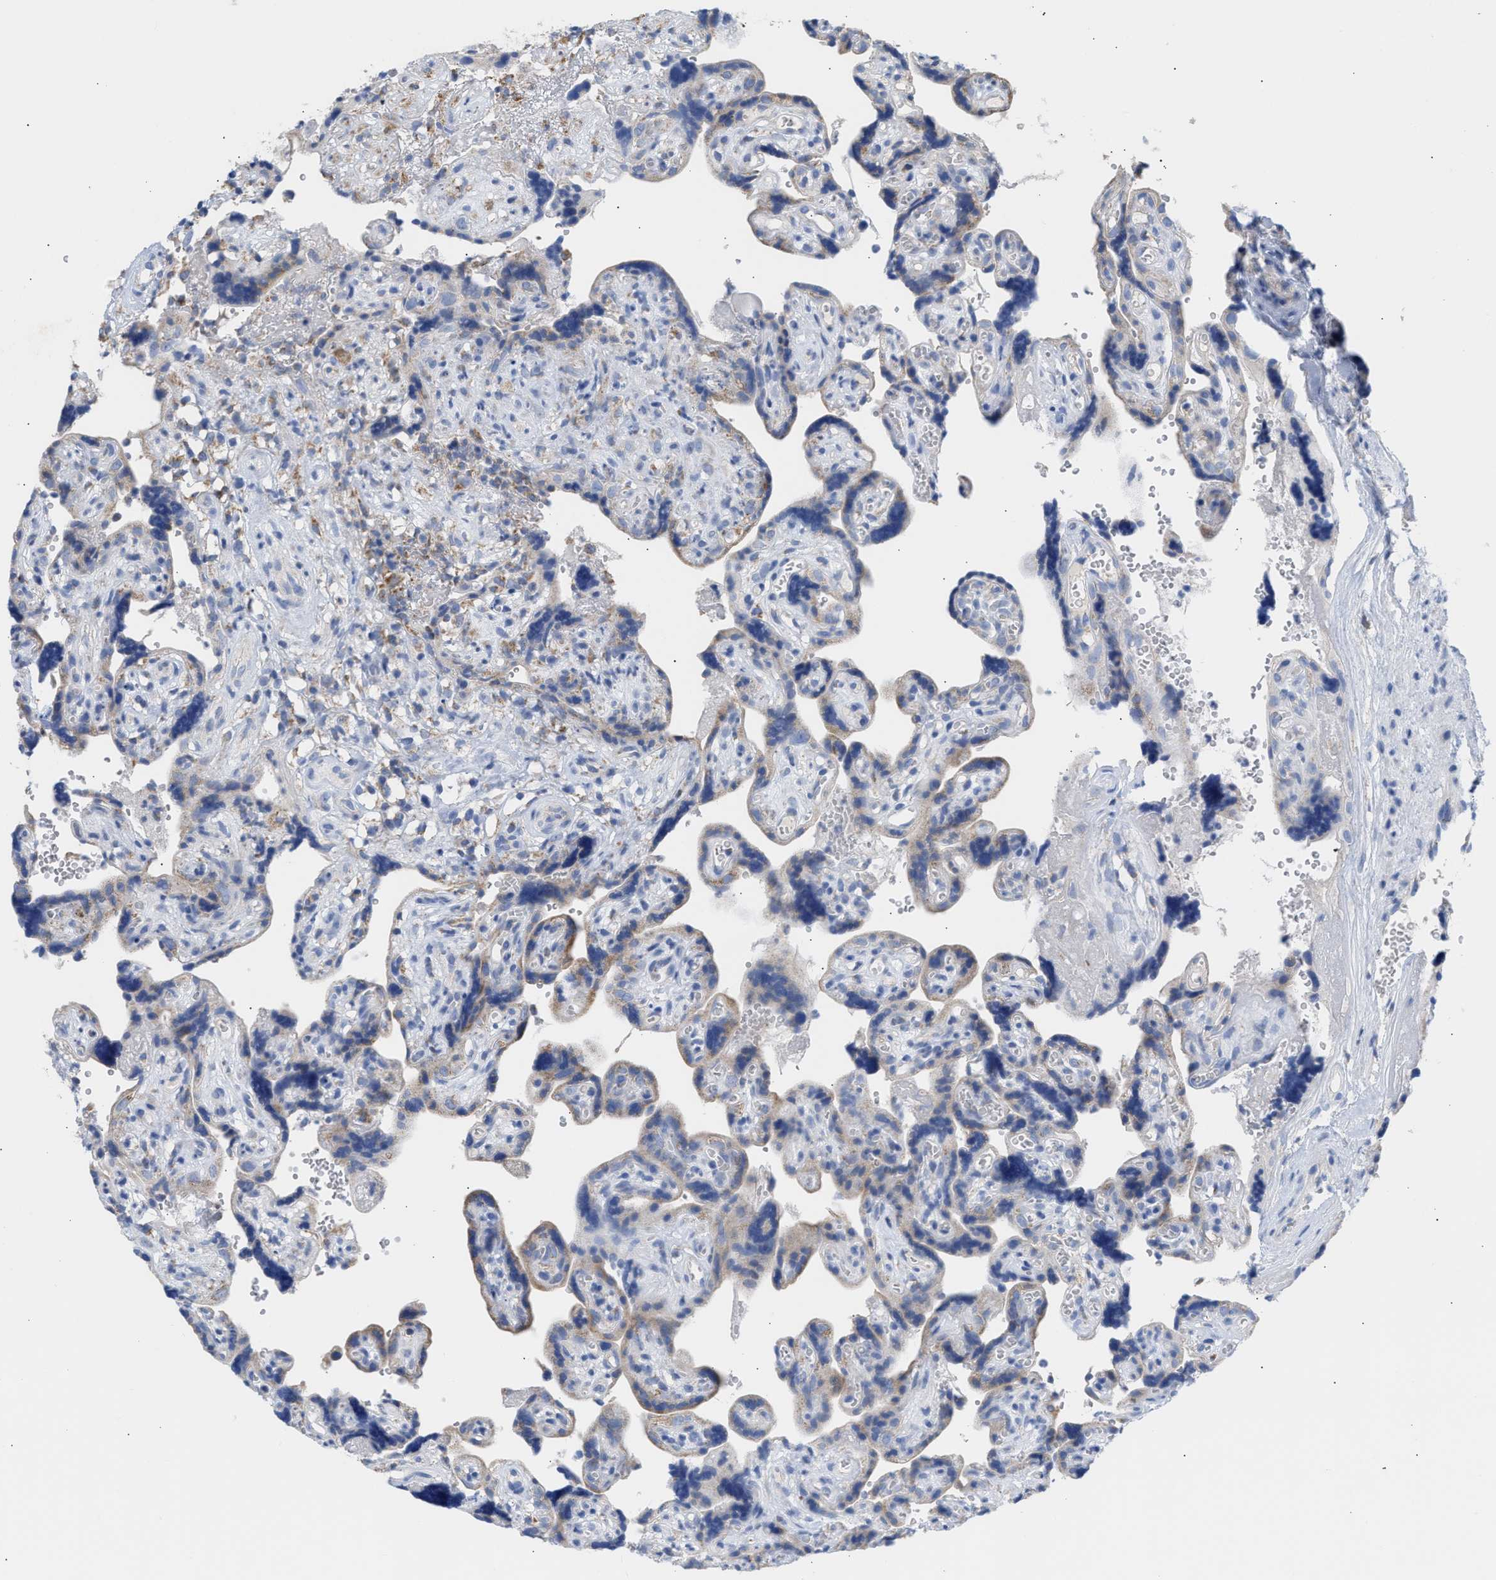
{"staining": {"intensity": "moderate", "quantity": ">75%", "location": "cytoplasmic/membranous"}, "tissue": "placenta", "cell_type": "Decidual cells", "image_type": "normal", "snomed": [{"axis": "morphology", "description": "Normal tissue, NOS"}, {"axis": "topography", "description": "Placenta"}], "caption": "Immunohistochemical staining of normal human placenta exhibits medium levels of moderate cytoplasmic/membranous staining in about >75% of decidual cells.", "gene": "ACOT13", "patient": {"sex": "female", "age": 30}}